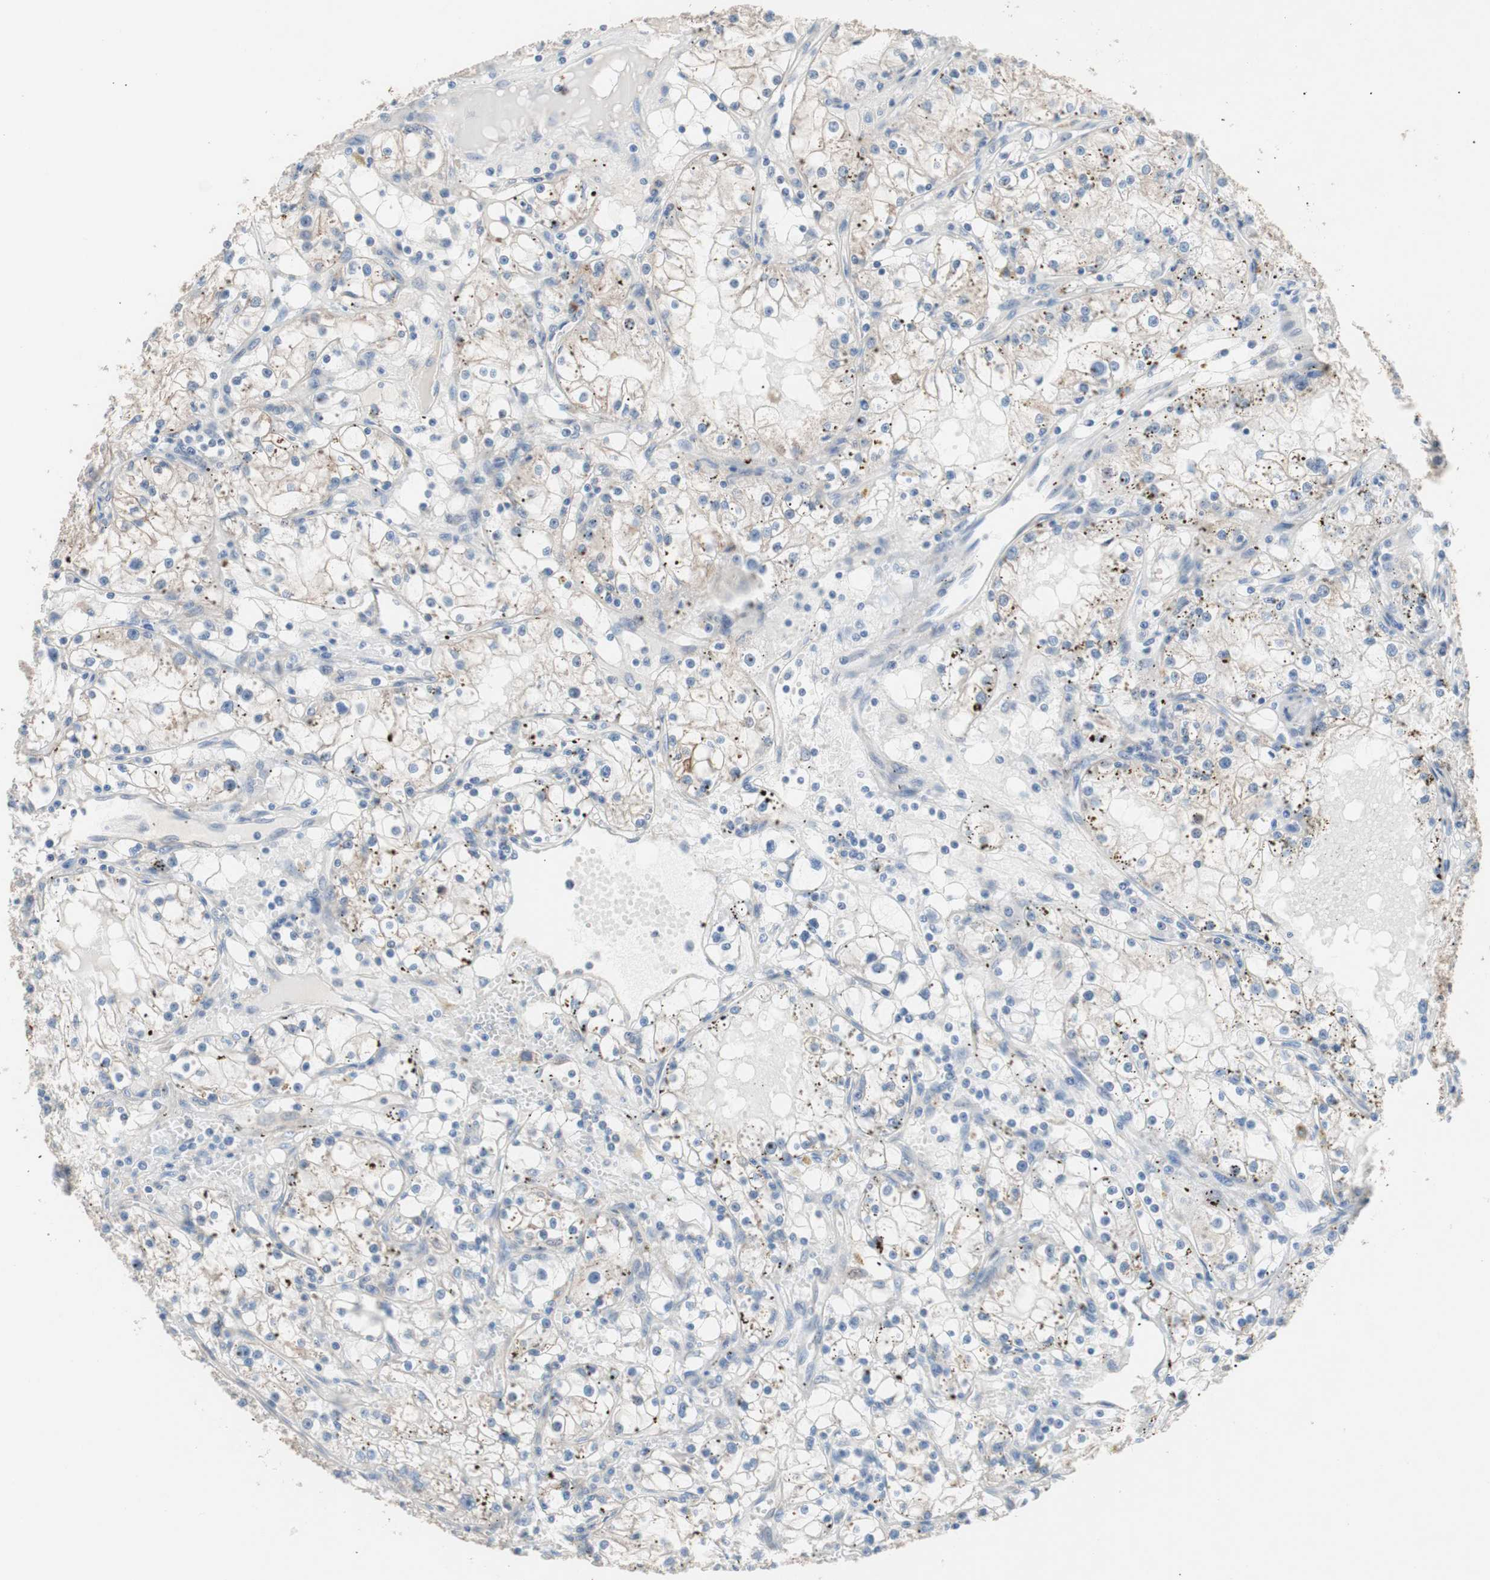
{"staining": {"intensity": "weak", "quantity": "<25%", "location": "cytoplasmic/membranous"}, "tissue": "renal cancer", "cell_type": "Tumor cells", "image_type": "cancer", "snomed": [{"axis": "morphology", "description": "Adenocarcinoma, NOS"}, {"axis": "topography", "description": "Kidney"}], "caption": "The photomicrograph reveals no staining of tumor cells in adenocarcinoma (renal).", "gene": "SMG1", "patient": {"sex": "male", "age": 56}}